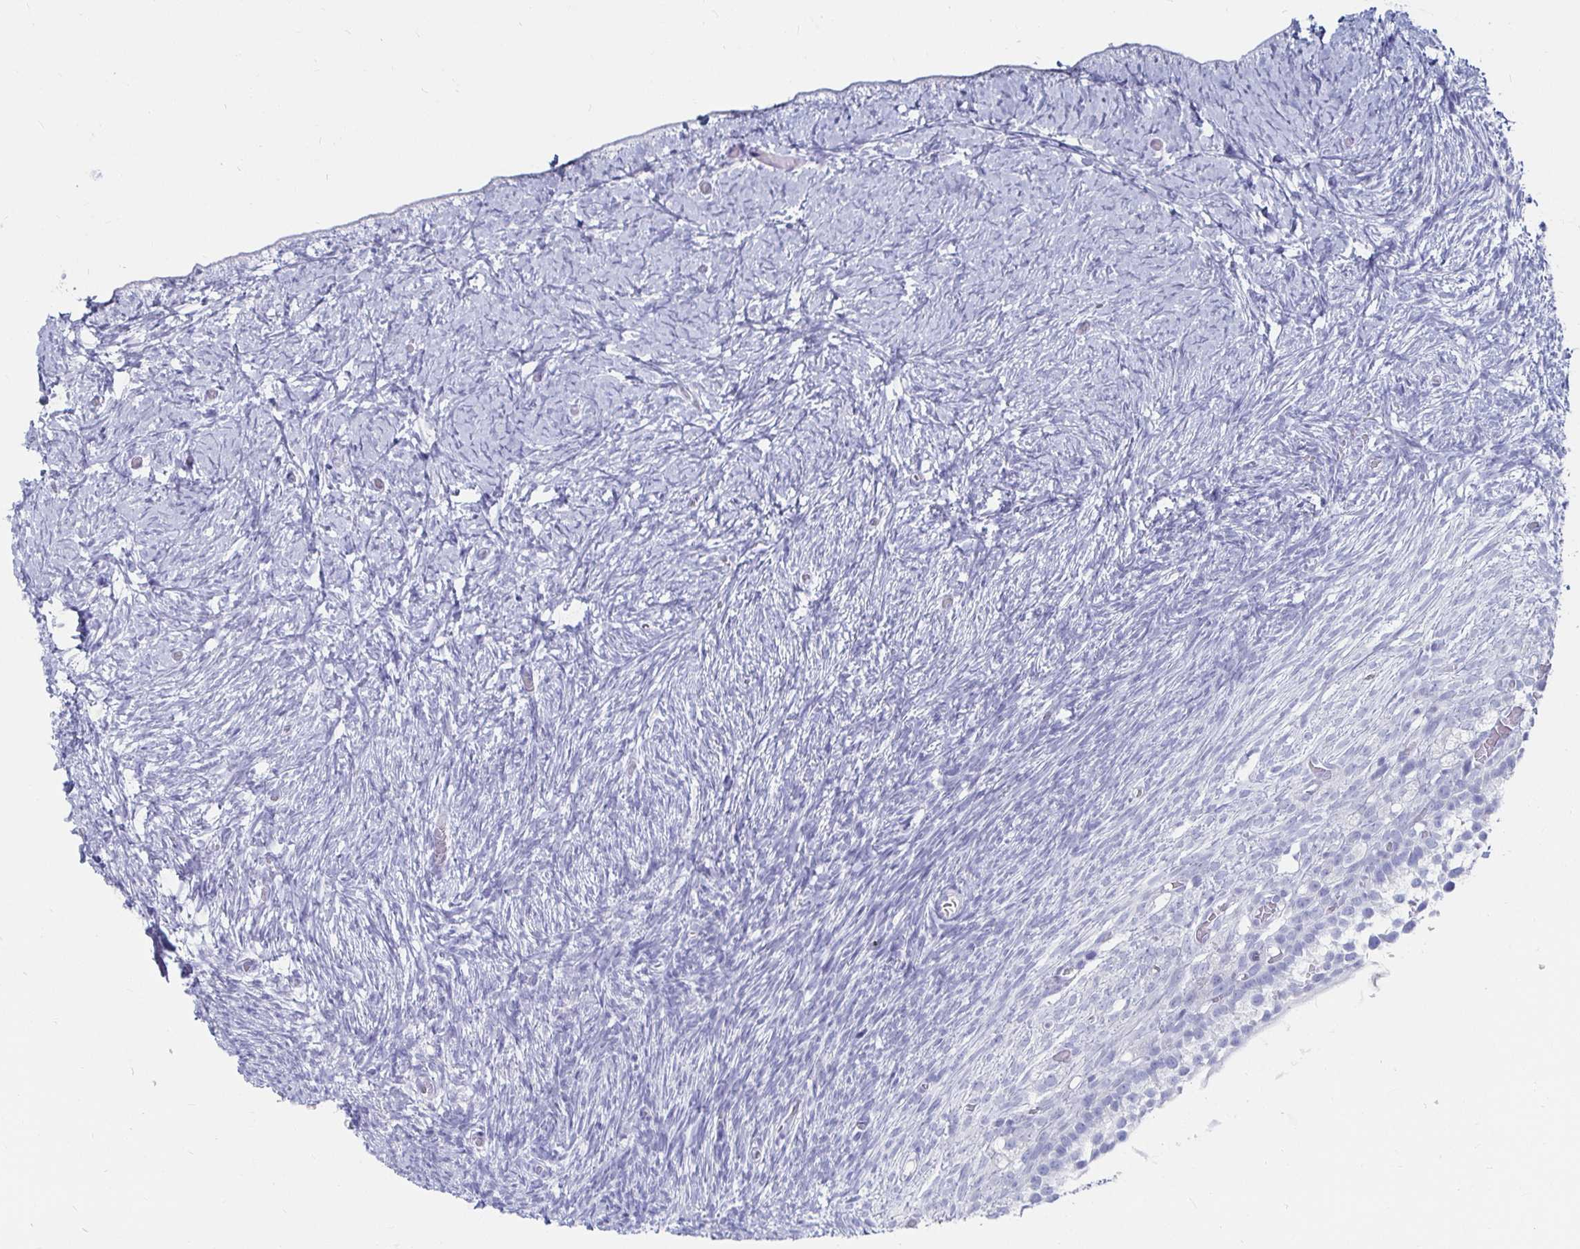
{"staining": {"intensity": "negative", "quantity": "none", "location": "none"}, "tissue": "ovary", "cell_type": "Follicle cells", "image_type": "normal", "snomed": [{"axis": "morphology", "description": "Normal tissue, NOS"}, {"axis": "topography", "description": "Ovary"}], "caption": "Human ovary stained for a protein using IHC displays no expression in follicle cells.", "gene": "CA9", "patient": {"sex": "female", "age": 39}}